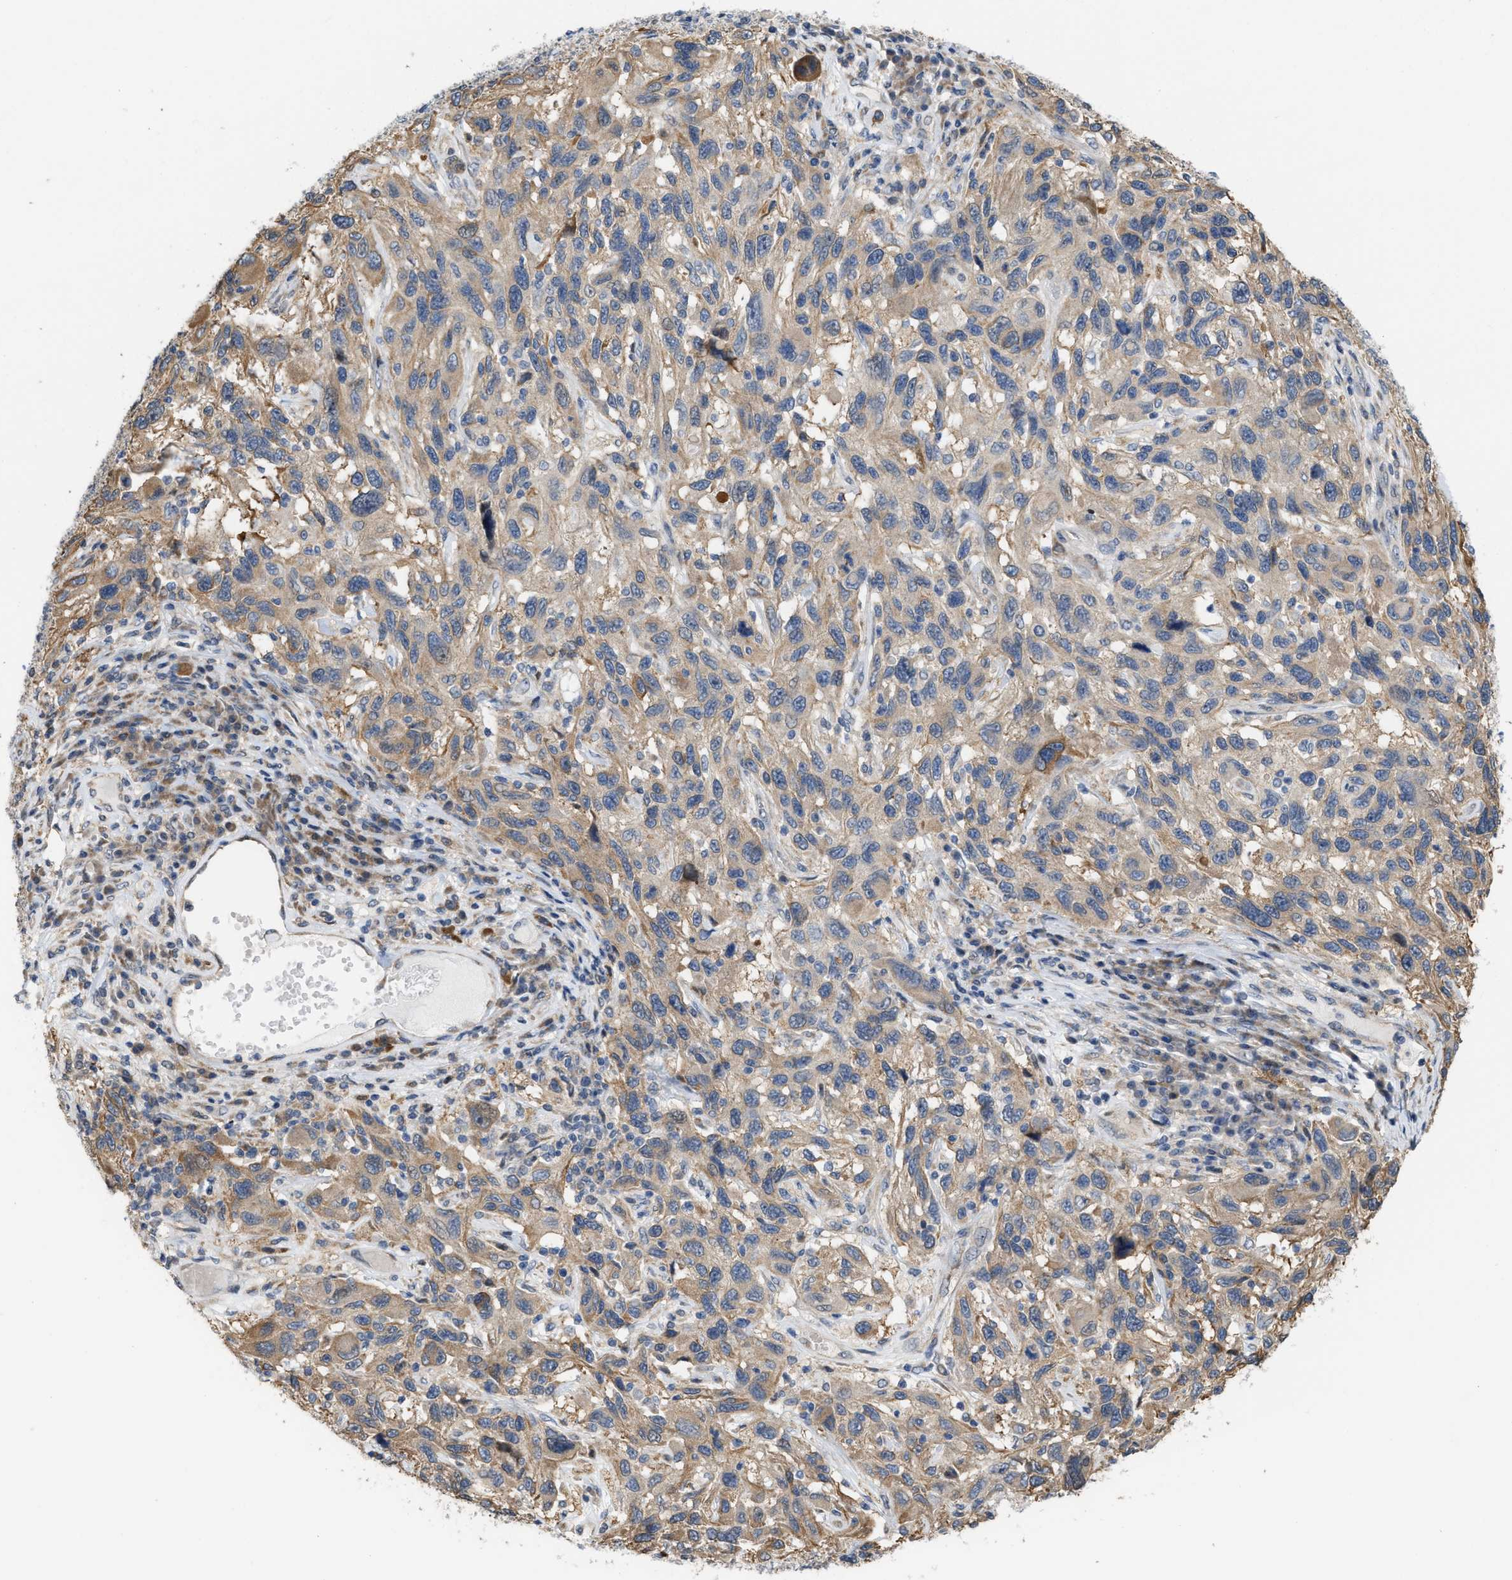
{"staining": {"intensity": "weak", "quantity": ">75%", "location": "cytoplasmic/membranous"}, "tissue": "melanoma", "cell_type": "Tumor cells", "image_type": "cancer", "snomed": [{"axis": "morphology", "description": "Malignant melanoma, NOS"}, {"axis": "topography", "description": "Skin"}], "caption": "Melanoma stained with a brown dye exhibits weak cytoplasmic/membranous positive positivity in approximately >75% of tumor cells.", "gene": "CSNK1A1", "patient": {"sex": "male", "age": 53}}